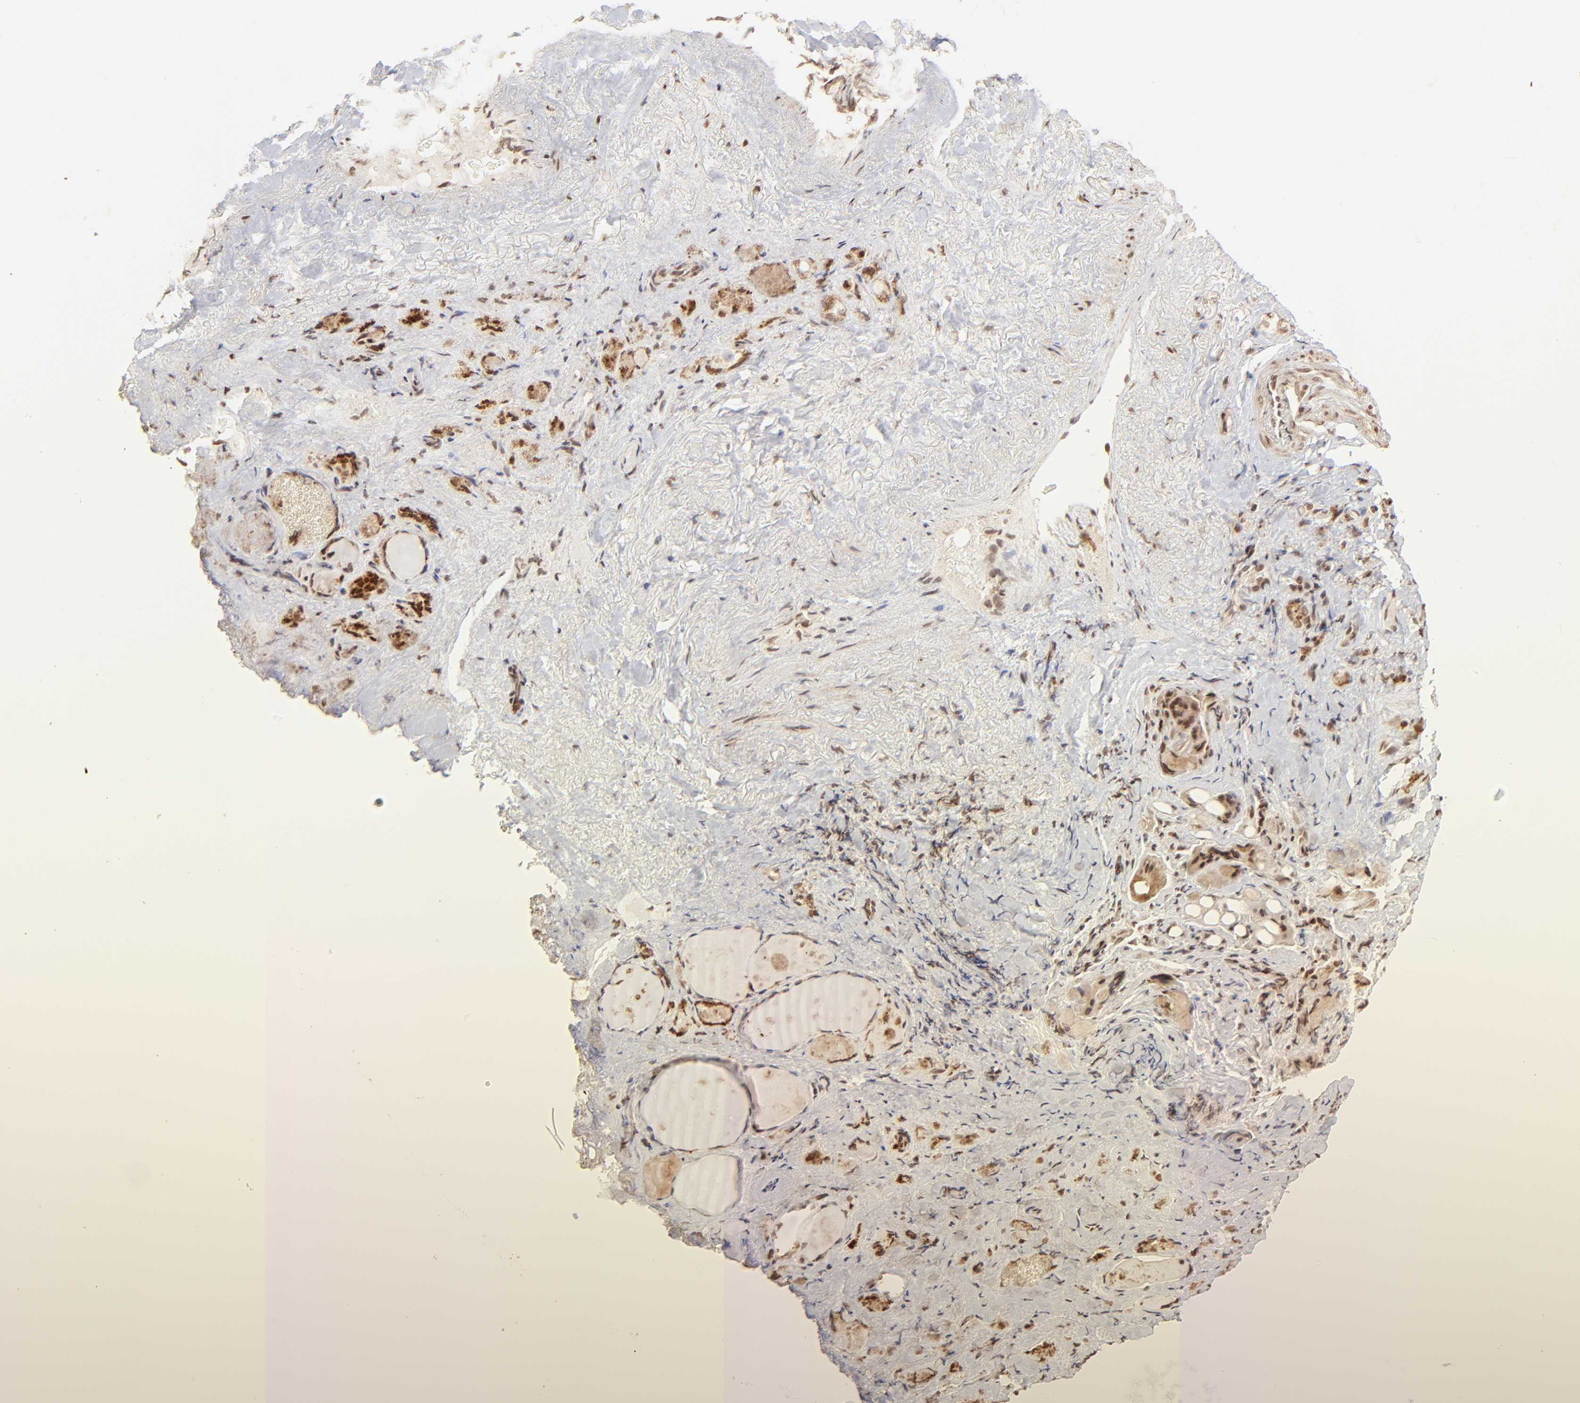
{"staining": {"intensity": "strong", "quantity": ">75%", "location": "cytoplasmic/membranous"}, "tissue": "thyroid gland", "cell_type": "Glandular cells", "image_type": "normal", "snomed": [{"axis": "morphology", "description": "Normal tissue, NOS"}, {"axis": "topography", "description": "Thyroid gland"}], "caption": "Approximately >75% of glandular cells in normal human thyroid gland reveal strong cytoplasmic/membranous protein expression as visualized by brown immunohistochemical staining.", "gene": "MED15", "patient": {"sex": "female", "age": 75}}